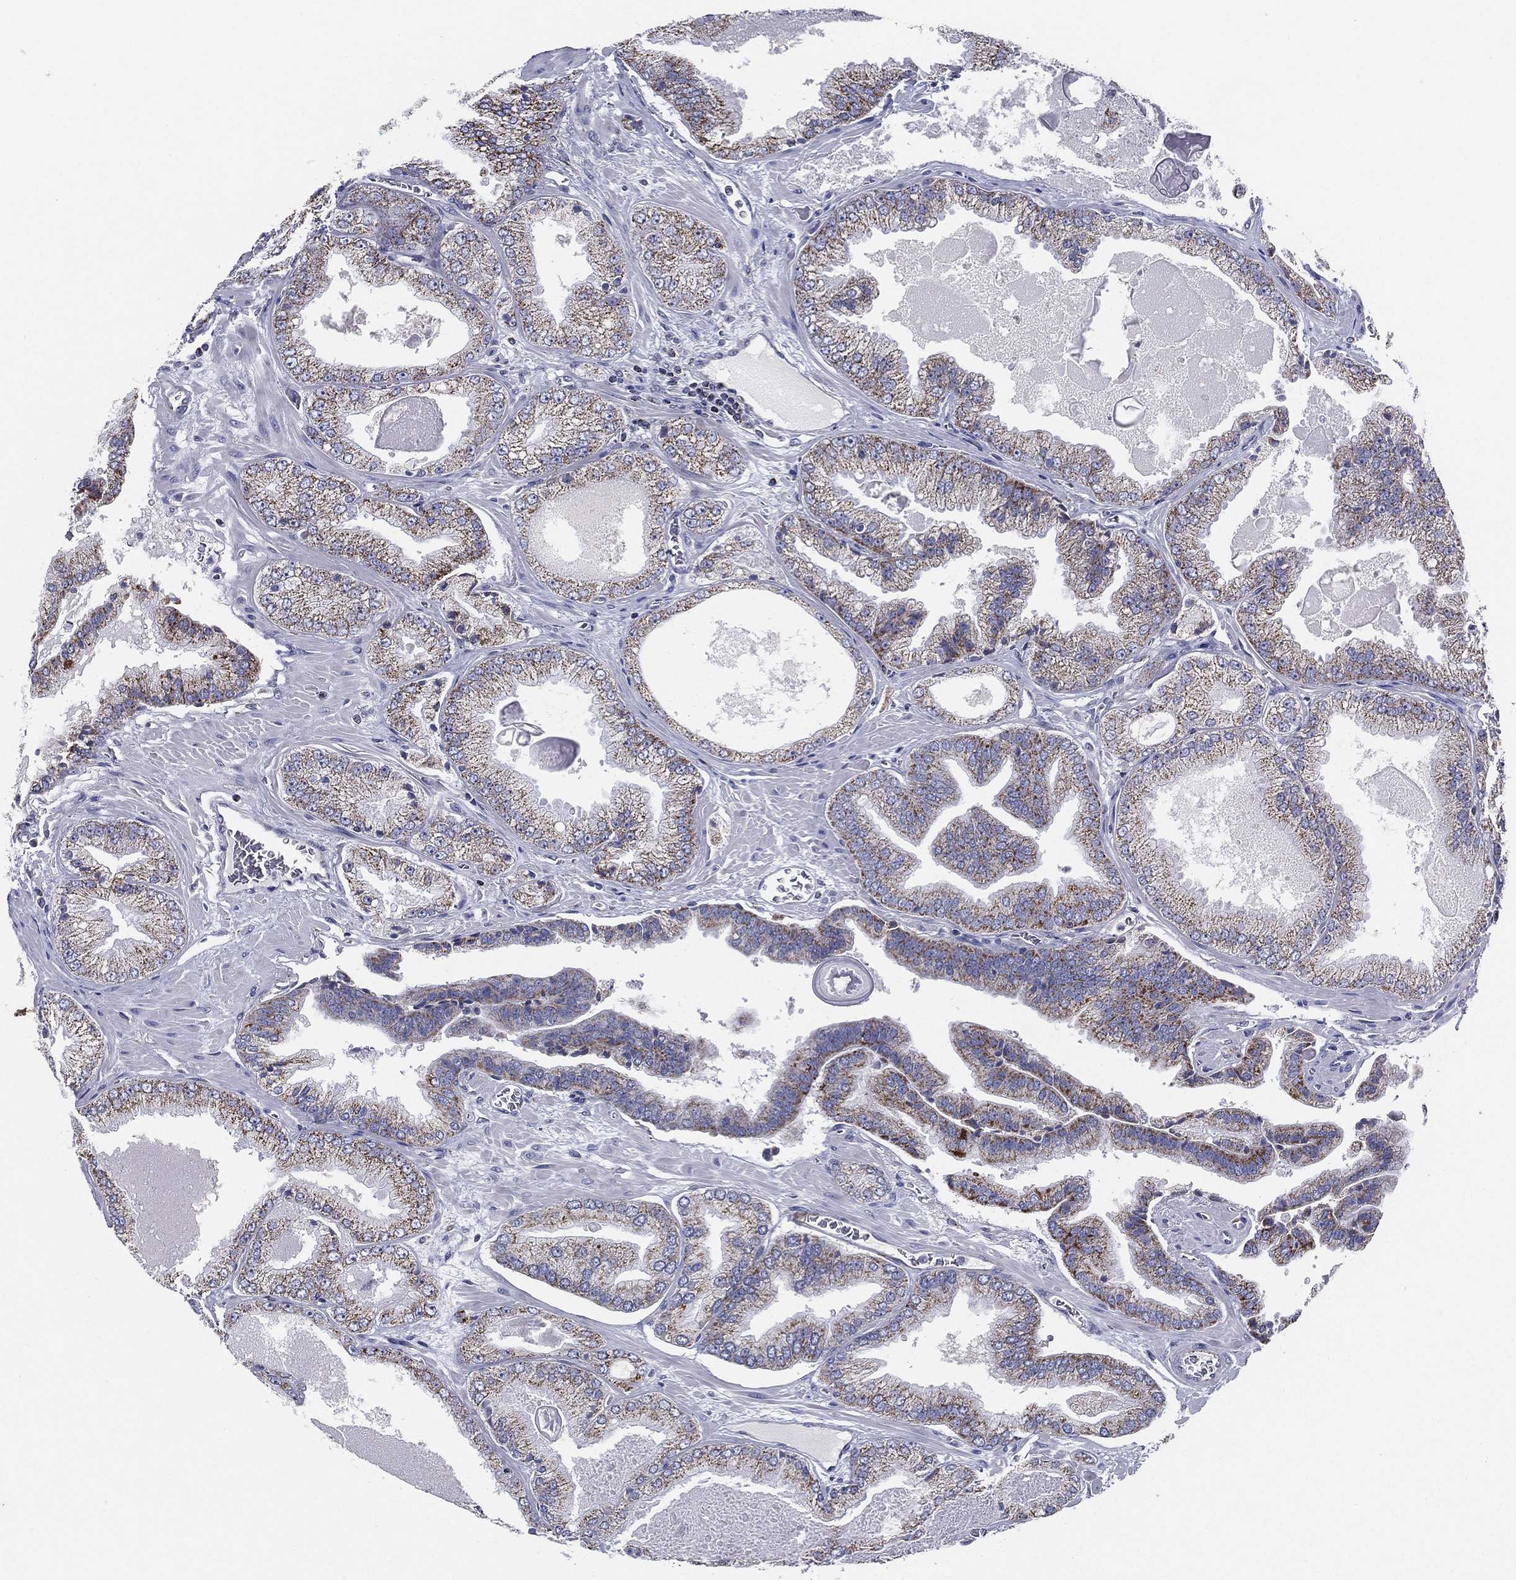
{"staining": {"intensity": "moderate", "quantity": "25%-75%", "location": "cytoplasmic/membranous"}, "tissue": "prostate cancer", "cell_type": "Tumor cells", "image_type": "cancer", "snomed": [{"axis": "morphology", "description": "Adenocarcinoma, Low grade"}, {"axis": "topography", "description": "Prostate"}], "caption": "IHC staining of adenocarcinoma (low-grade) (prostate), which displays medium levels of moderate cytoplasmic/membranous staining in approximately 25%-75% of tumor cells indicating moderate cytoplasmic/membranous protein expression. The staining was performed using DAB (3,3'-diaminobenzidine) (brown) for protein detection and nuclei were counterstained in hematoxylin (blue).", "gene": "SFXN1", "patient": {"sex": "male", "age": 72}}